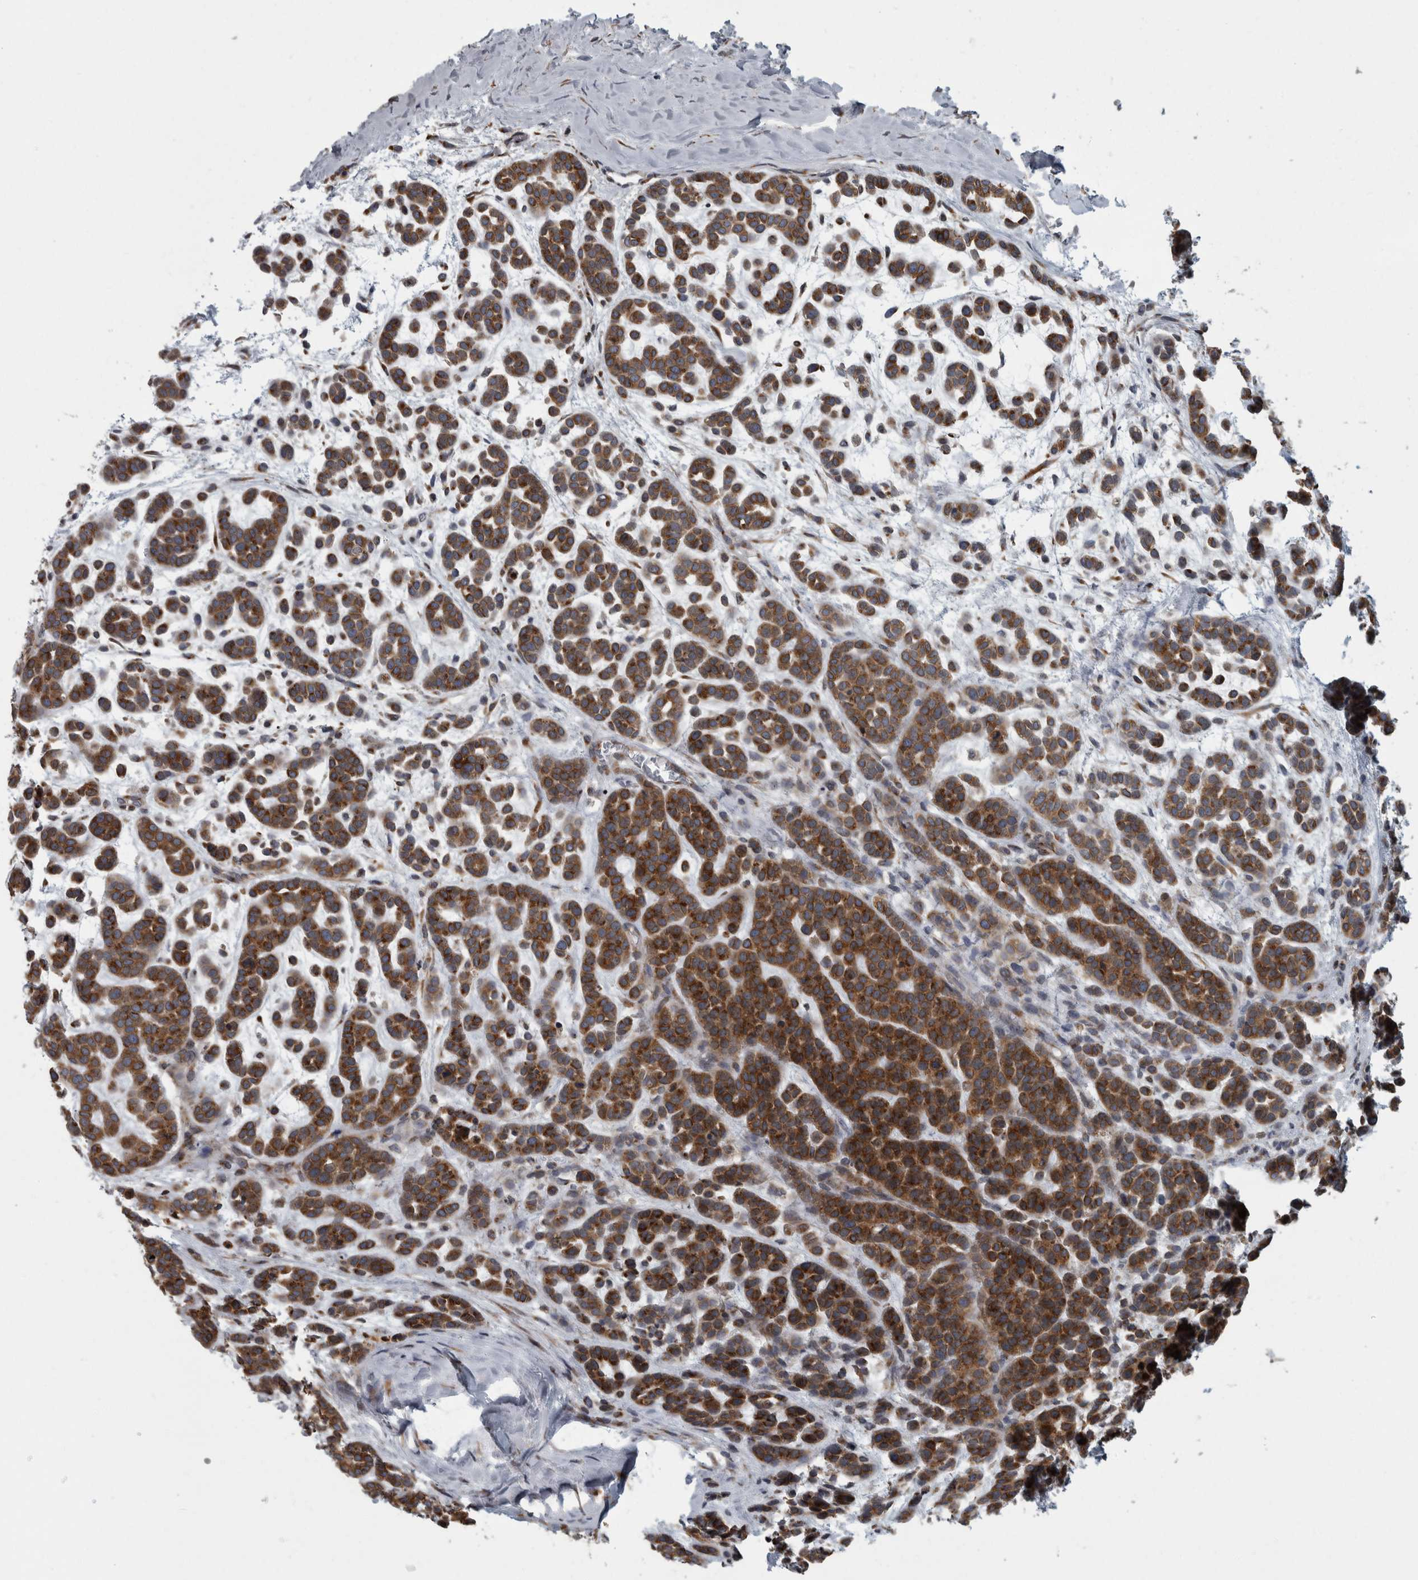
{"staining": {"intensity": "strong", "quantity": ">75%", "location": "cytoplasmic/membranous"}, "tissue": "head and neck cancer", "cell_type": "Tumor cells", "image_type": "cancer", "snomed": [{"axis": "morphology", "description": "Adenocarcinoma, NOS"}, {"axis": "morphology", "description": "Adenoma, NOS"}, {"axis": "topography", "description": "Head-Neck"}], "caption": "There is high levels of strong cytoplasmic/membranous expression in tumor cells of head and neck cancer, as demonstrated by immunohistochemical staining (brown color).", "gene": "LMAN2L", "patient": {"sex": "female", "age": 55}}